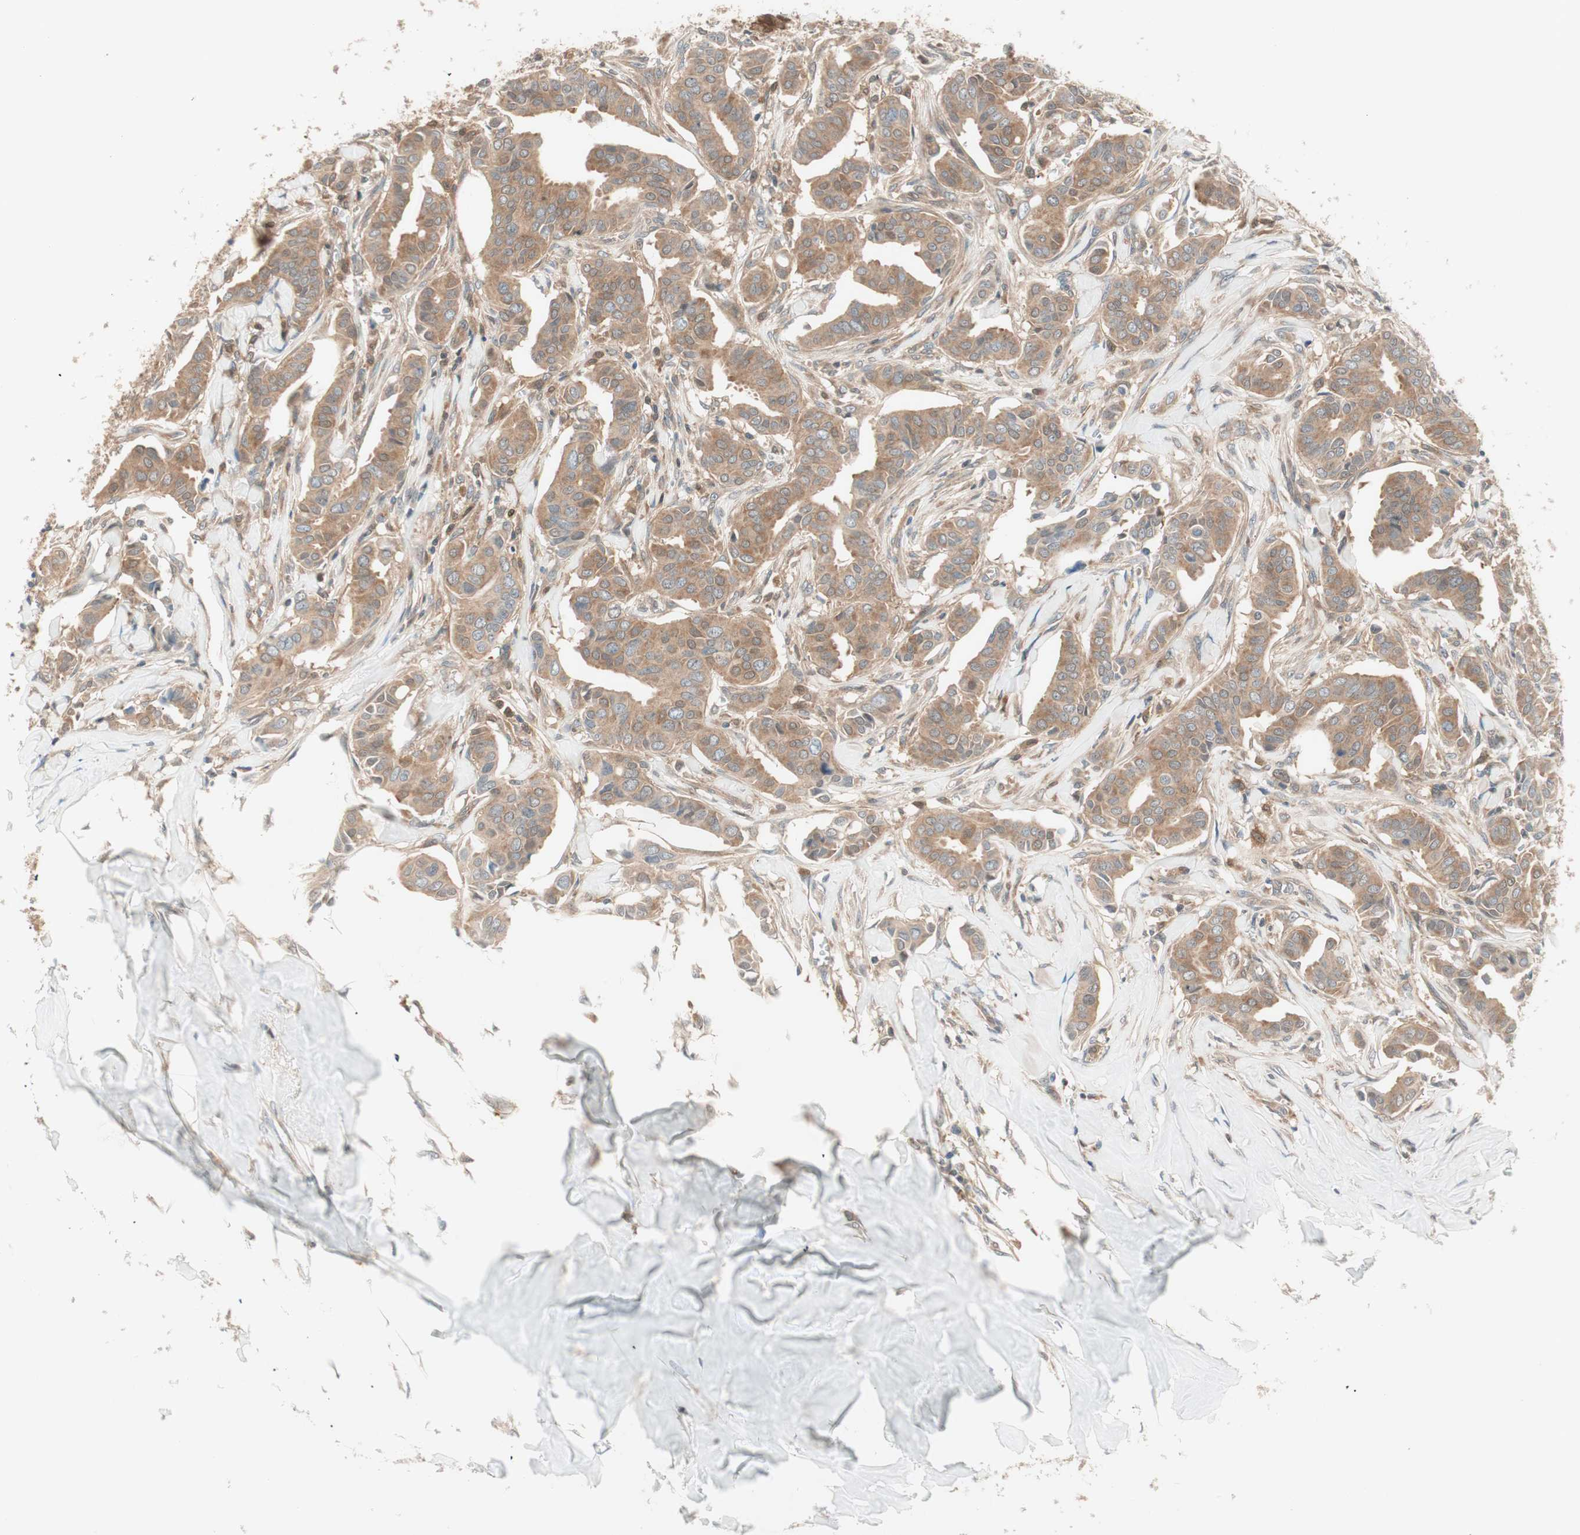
{"staining": {"intensity": "moderate", "quantity": ">75%", "location": "cytoplasmic/membranous"}, "tissue": "head and neck cancer", "cell_type": "Tumor cells", "image_type": "cancer", "snomed": [{"axis": "morphology", "description": "Adenocarcinoma, NOS"}, {"axis": "topography", "description": "Salivary gland"}, {"axis": "topography", "description": "Head-Neck"}], "caption": "Immunohistochemical staining of human head and neck adenocarcinoma displays medium levels of moderate cytoplasmic/membranous staining in about >75% of tumor cells.", "gene": "GALT", "patient": {"sex": "female", "age": 59}}